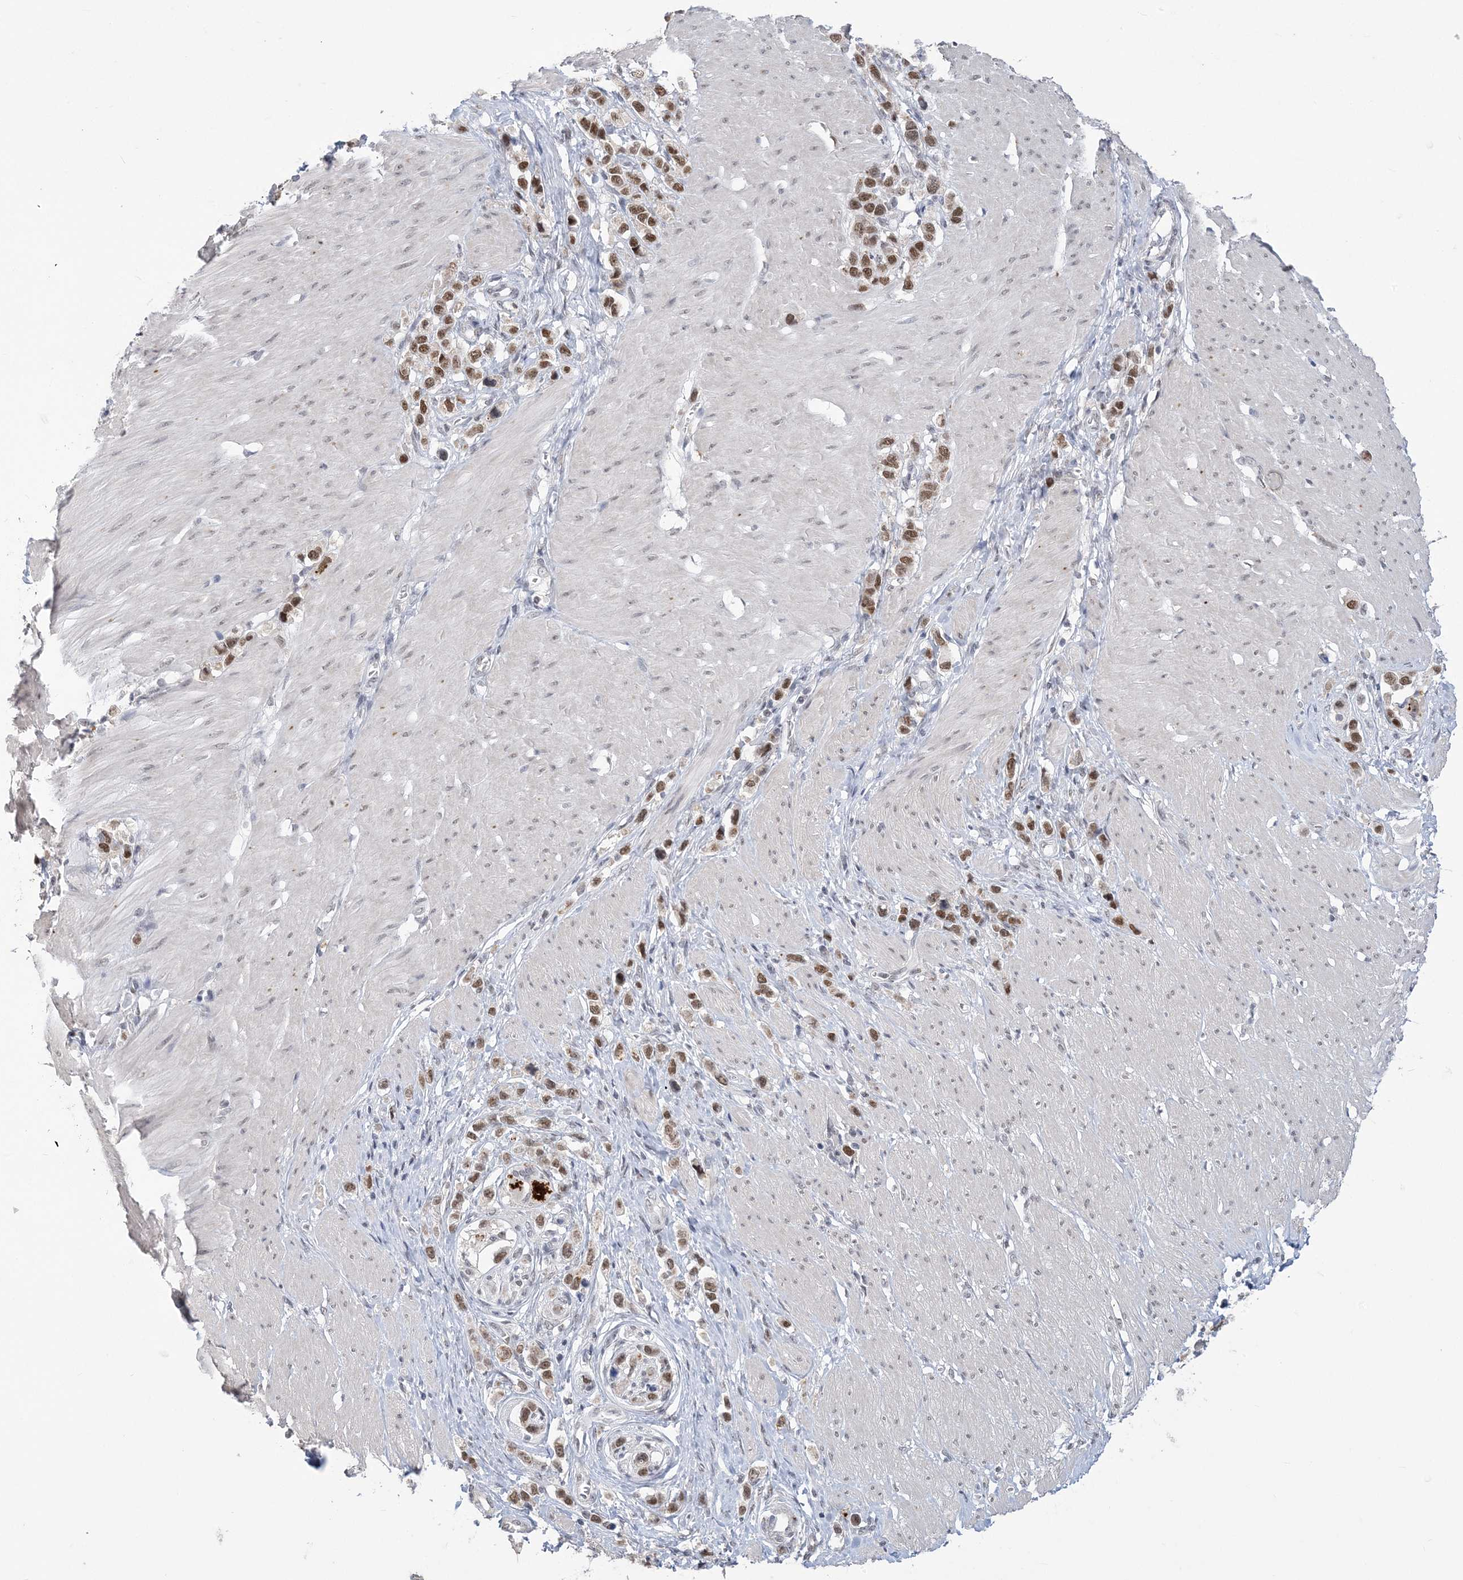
{"staining": {"intensity": "moderate", "quantity": ">75%", "location": "nuclear"}, "tissue": "stomach cancer", "cell_type": "Tumor cells", "image_type": "cancer", "snomed": [{"axis": "morphology", "description": "Normal tissue, NOS"}, {"axis": "morphology", "description": "Adenocarcinoma, NOS"}, {"axis": "topography", "description": "Stomach, upper"}, {"axis": "topography", "description": "Stomach"}], "caption": "Human stomach cancer (adenocarcinoma) stained for a protein (brown) reveals moderate nuclear positive positivity in approximately >75% of tumor cells.", "gene": "ZBTB7A", "patient": {"sex": "female", "age": 65}}